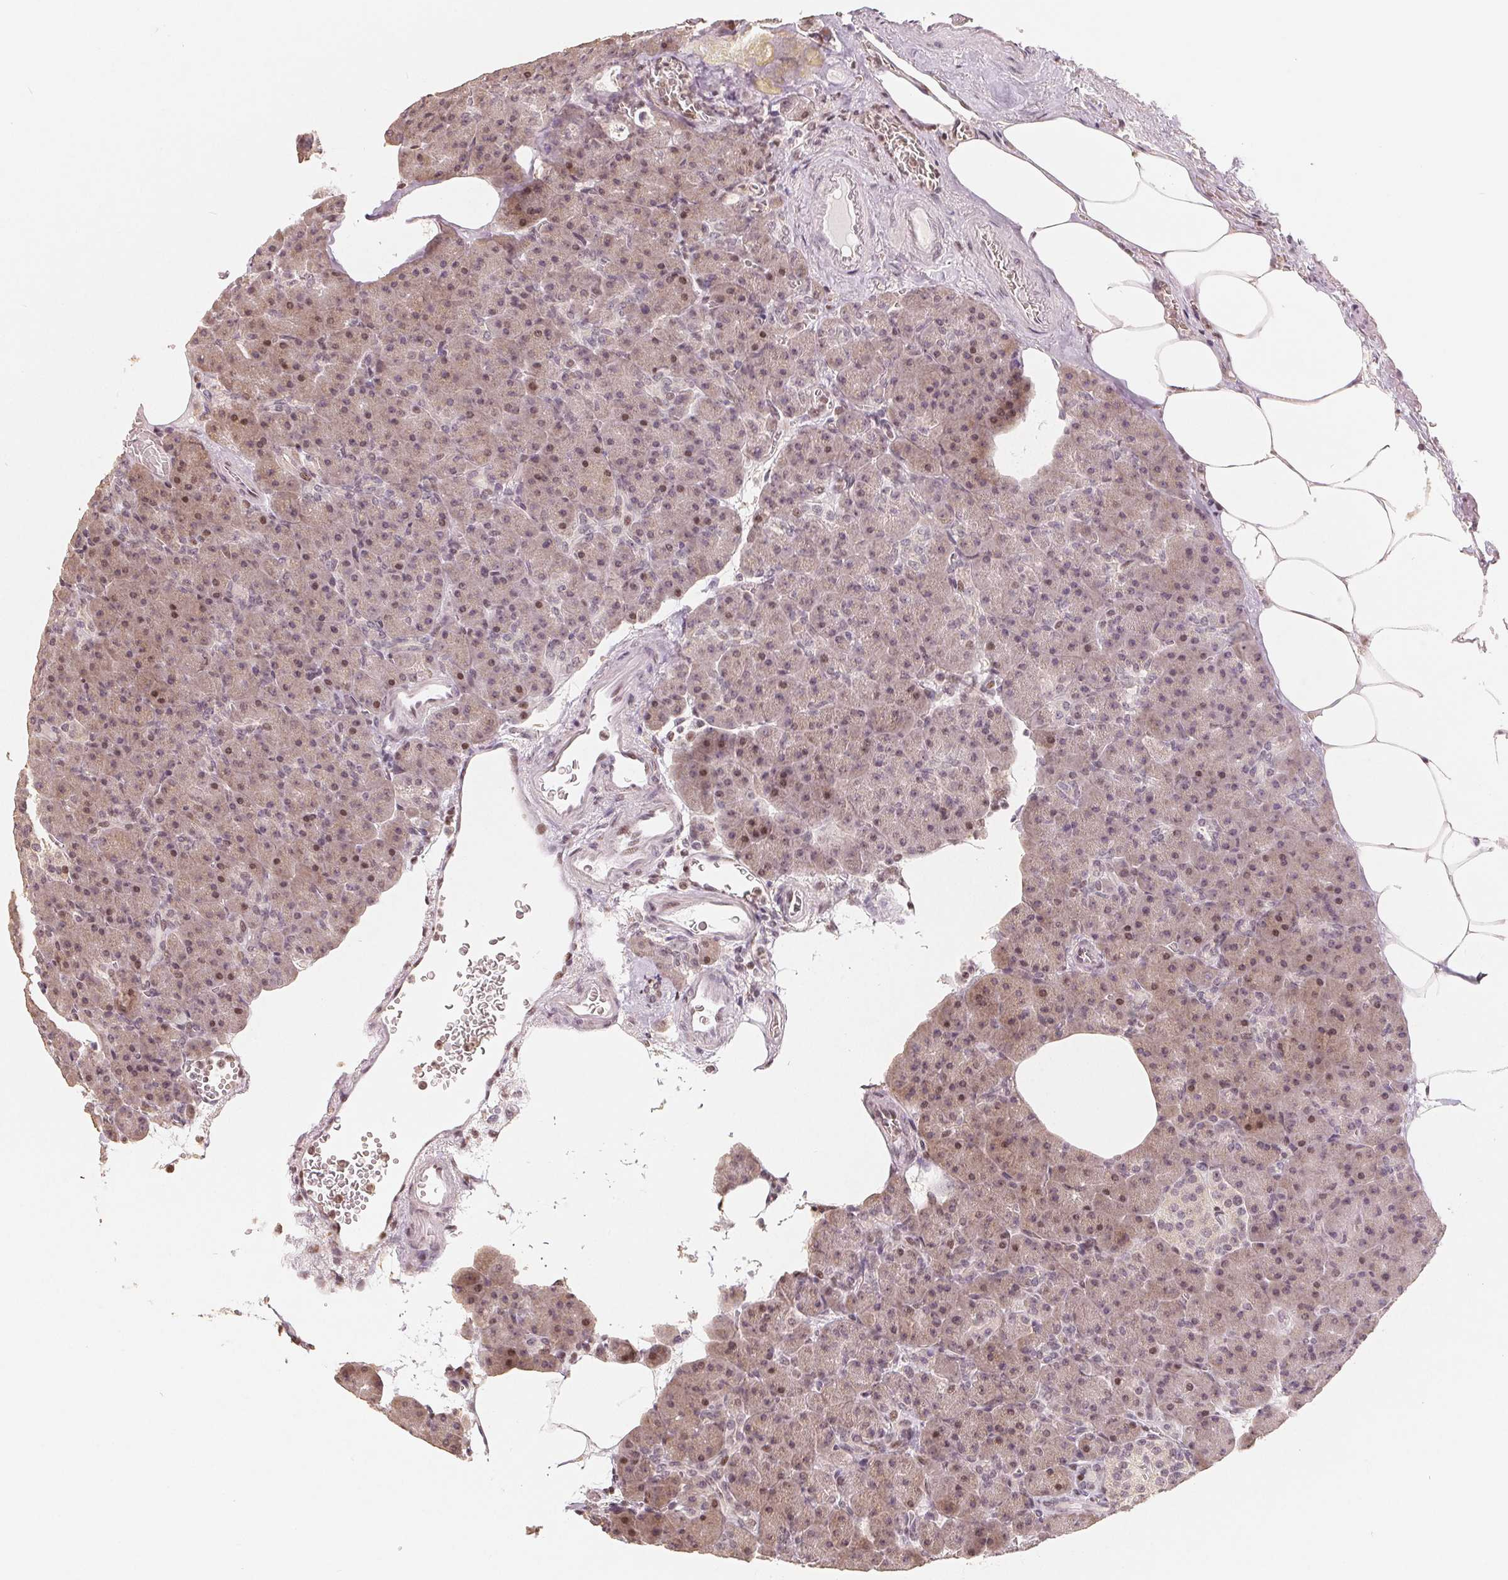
{"staining": {"intensity": "weak", "quantity": ">75%", "location": "nuclear"}, "tissue": "pancreas", "cell_type": "Exocrine glandular cells", "image_type": "normal", "snomed": [{"axis": "morphology", "description": "Normal tissue, NOS"}, {"axis": "topography", "description": "Pancreas"}], "caption": "Protein staining of unremarkable pancreas demonstrates weak nuclear positivity in approximately >75% of exocrine glandular cells.", "gene": "CCDC138", "patient": {"sex": "female", "age": 74}}